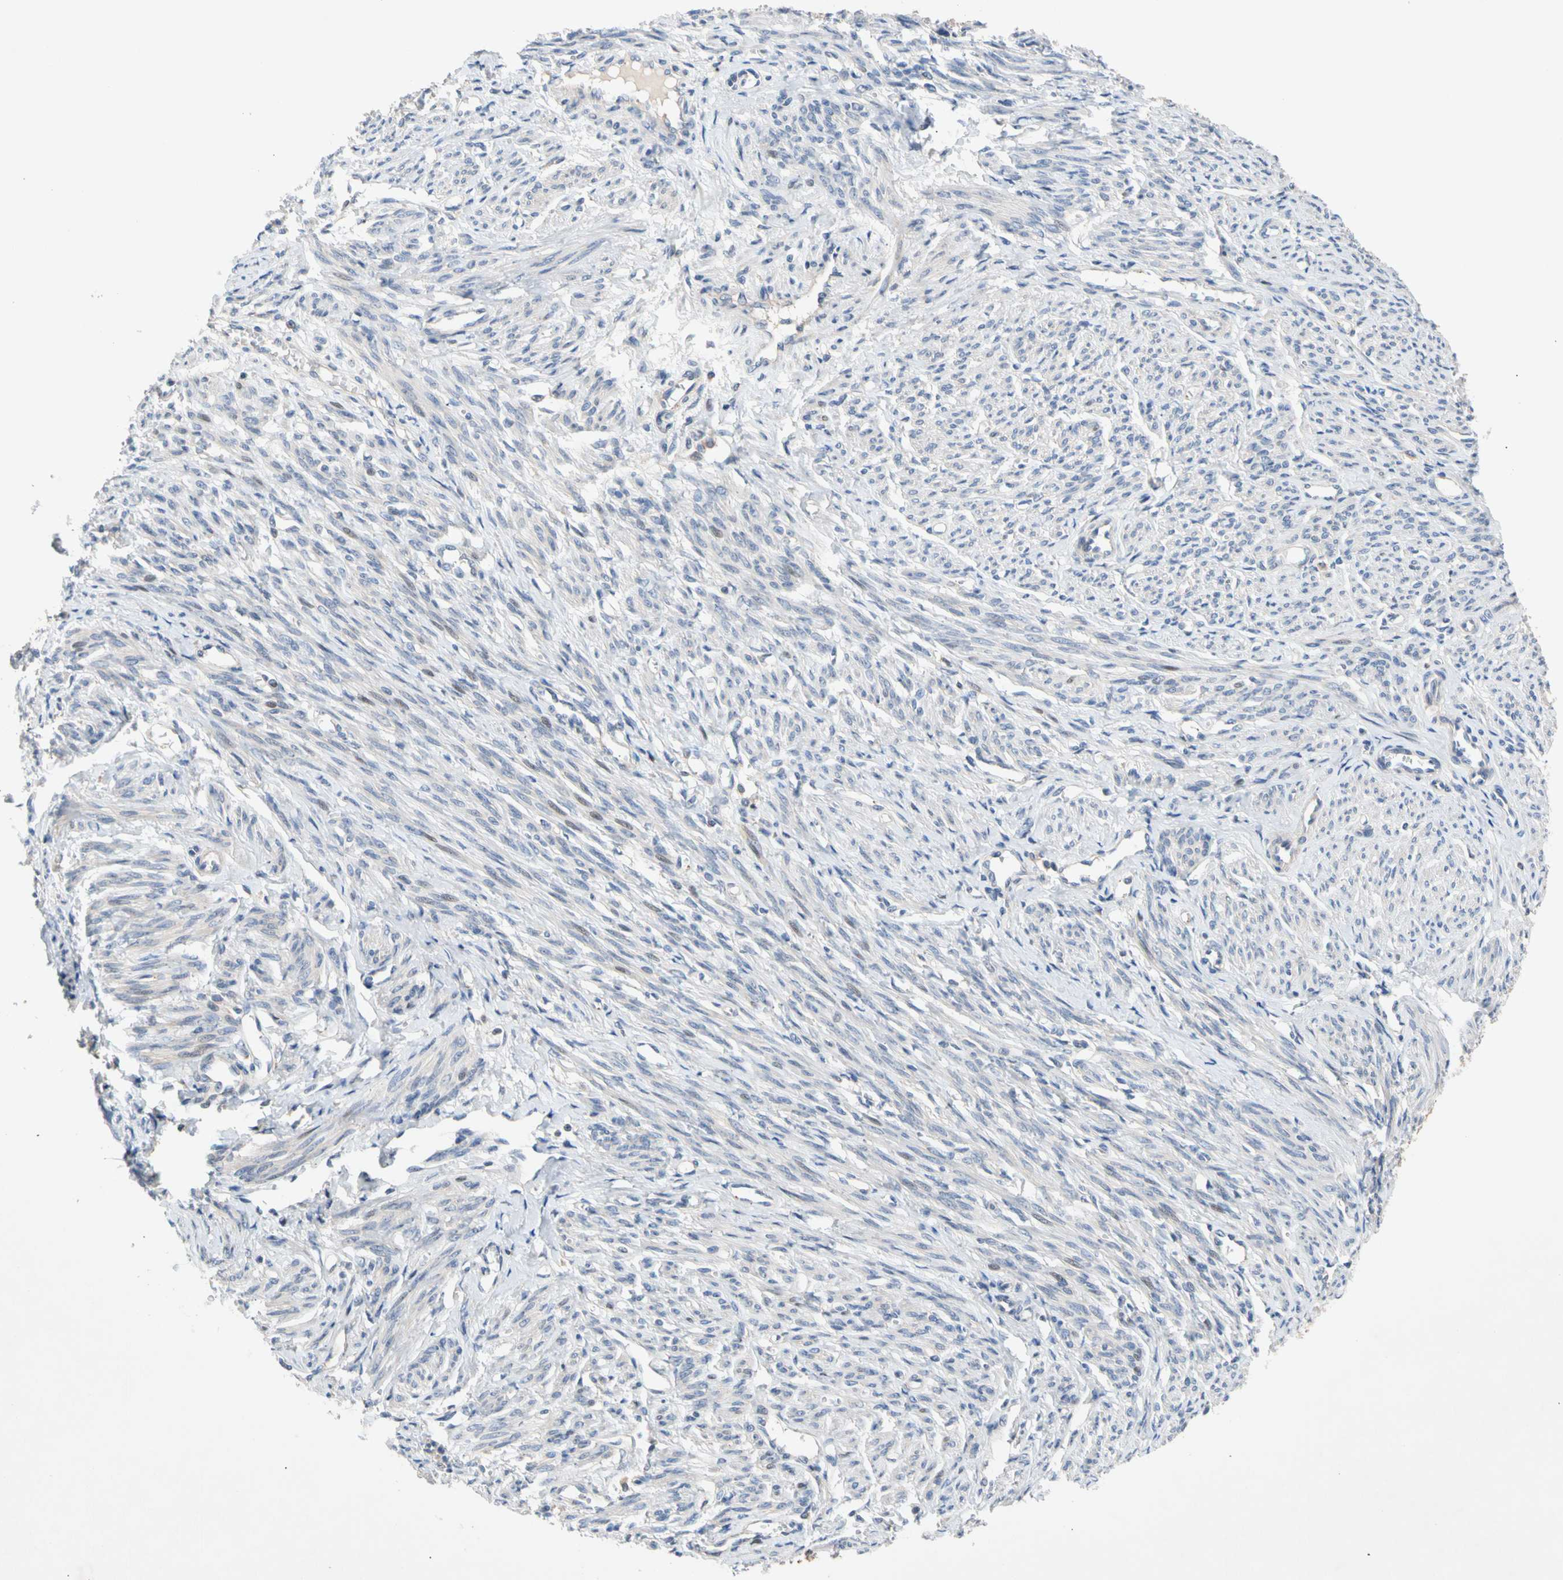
{"staining": {"intensity": "moderate", "quantity": ">75%", "location": "cytoplasmic/membranous,nuclear"}, "tissue": "smooth muscle", "cell_type": "Smooth muscle cells", "image_type": "normal", "snomed": [{"axis": "morphology", "description": "Normal tissue, NOS"}, {"axis": "topography", "description": "Smooth muscle"}], "caption": "Immunohistochemistry (IHC) image of unremarkable smooth muscle stained for a protein (brown), which exhibits medium levels of moderate cytoplasmic/membranous,nuclear expression in approximately >75% of smooth muscle cells.", "gene": "CNST", "patient": {"sex": "female", "age": 65}}